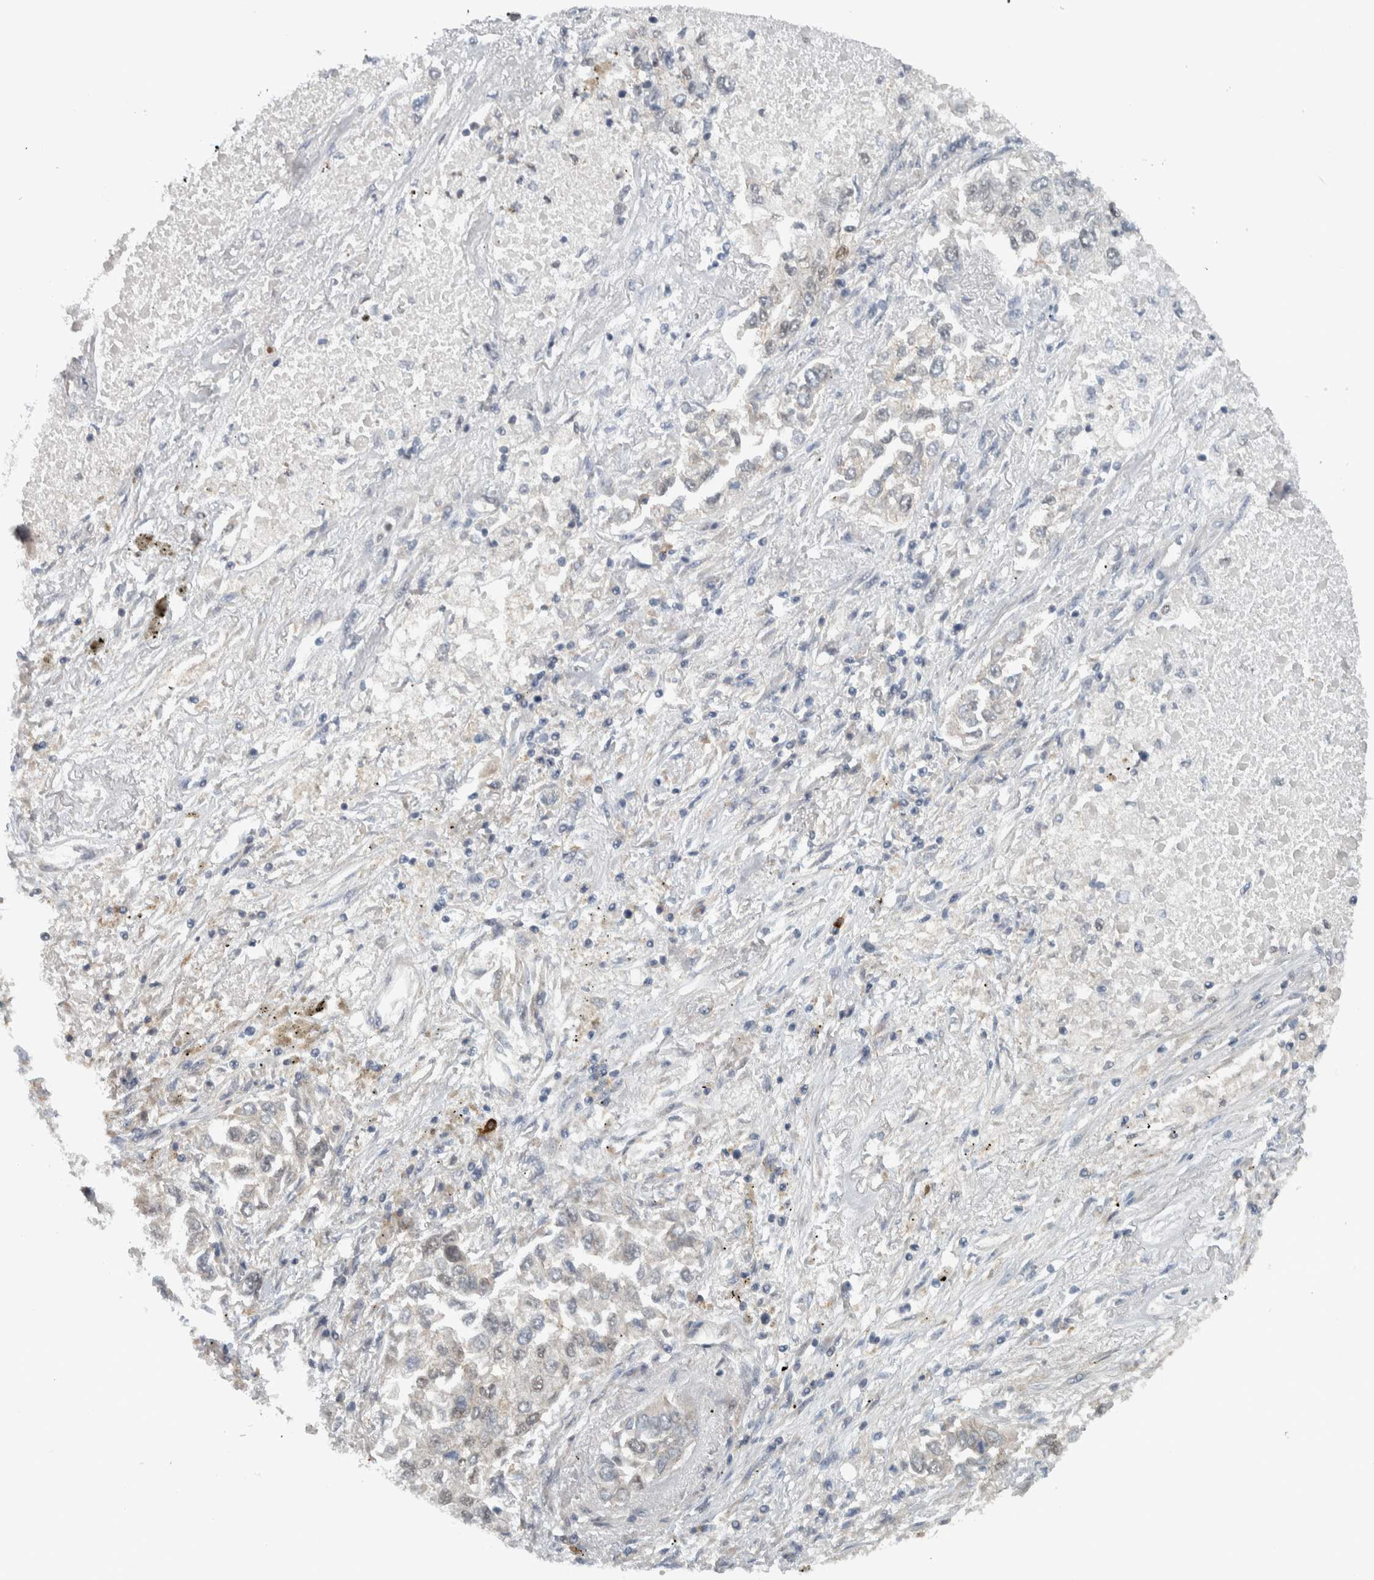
{"staining": {"intensity": "negative", "quantity": "none", "location": "none"}, "tissue": "lung cancer", "cell_type": "Tumor cells", "image_type": "cancer", "snomed": [{"axis": "morphology", "description": "Inflammation, NOS"}, {"axis": "morphology", "description": "Adenocarcinoma, NOS"}, {"axis": "topography", "description": "Lung"}], "caption": "Immunohistochemistry (IHC) image of neoplastic tissue: human lung cancer (adenocarcinoma) stained with DAB displays no significant protein staining in tumor cells.", "gene": "ADPRM", "patient": {"sex": "male", "age": 63}}